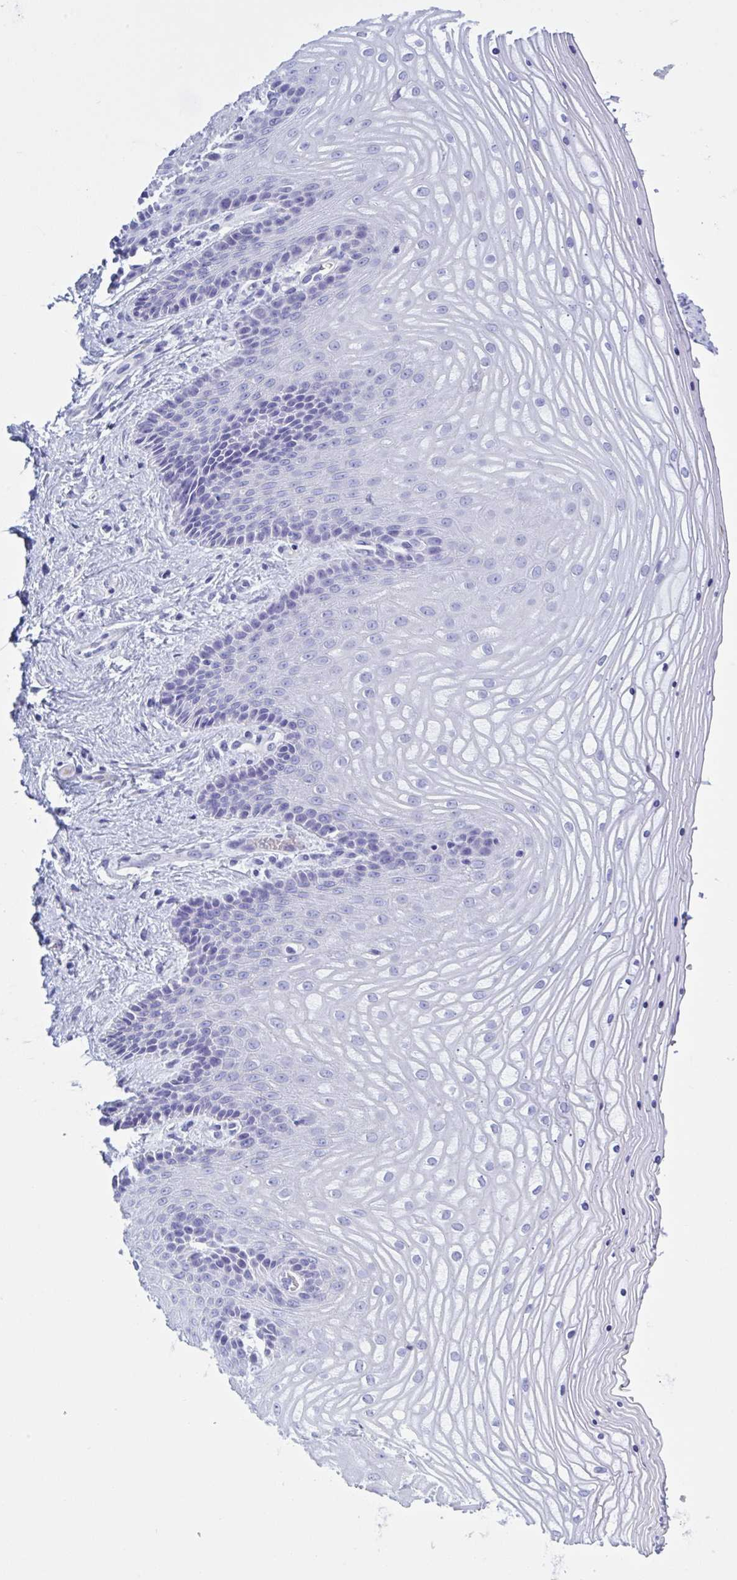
{"staining": {"intensity": "negative", "quantity": "none", "location": "none"}, "tissue": "vagina", "cell_type": "Squamous epithelial cells", "image_type": "normal", "snomed": [{"axis": "morphology", "description": "Normal tissue, NOS"}, {"axis": "topography", "description": "Vagina"}], "caption": "The image exhibits no significant positivity in squamous epithelial cells of vagina.", "gene": "USP35", "patient": {"sex": "female", "age": 45}}